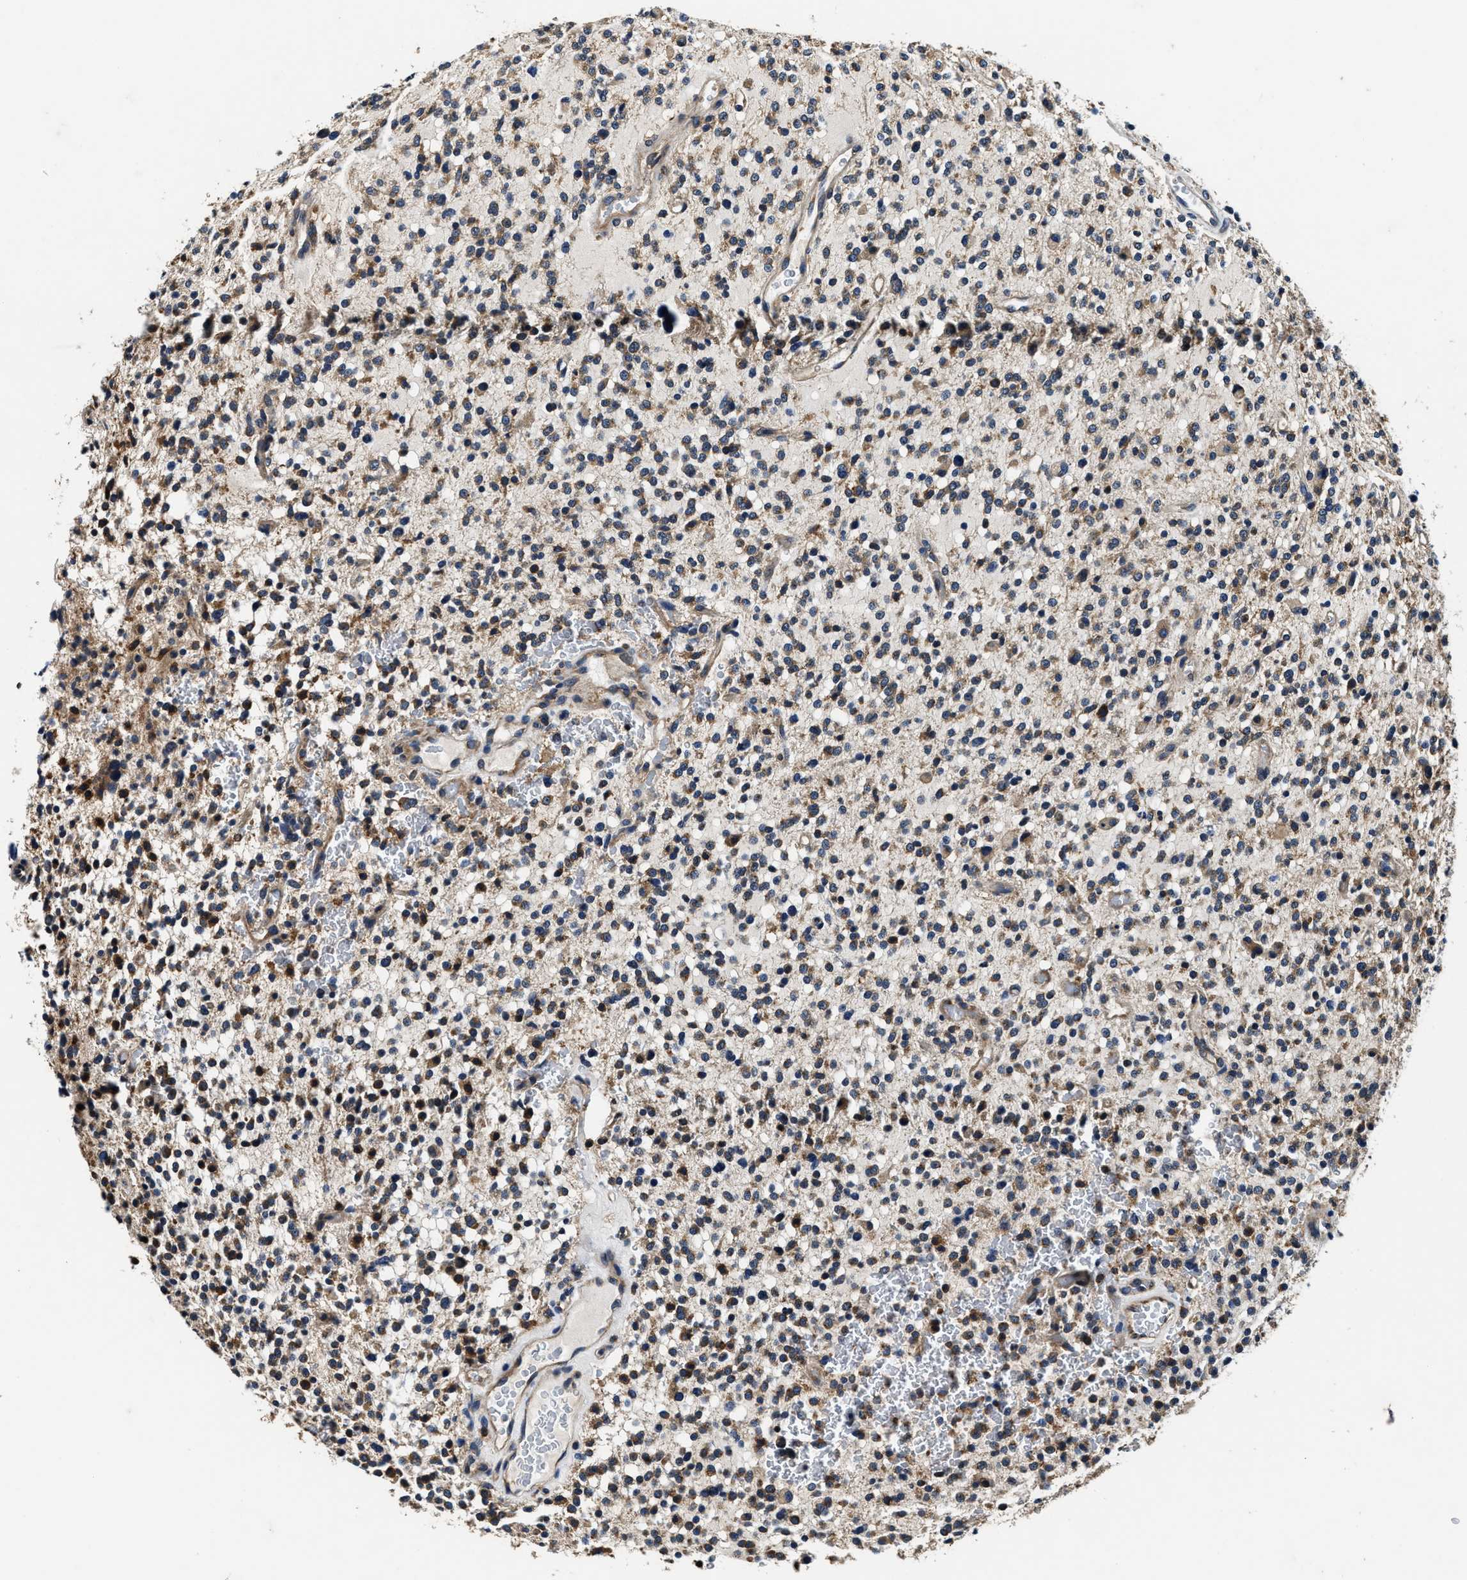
{"staining": {"intensity": "moderate", "quantity": ">75%", "location": "cytoplasmic/membranous"}, "tissue": "glioma", "cell_type": "Tumor cells", "image_type": "cancer", "snomed": [{"axis": "morphology", "description": "Glioma, malignant, High grade"}, {"axis": "topography", "description": "Brain"}], "caption": "Glioma stained with IHC reveals moderate cytoplasmic/membranous expression in approximately >75% of tumor cells.", "gene": "PI4KB", "patient": {"sex": "male", "age": 48}}